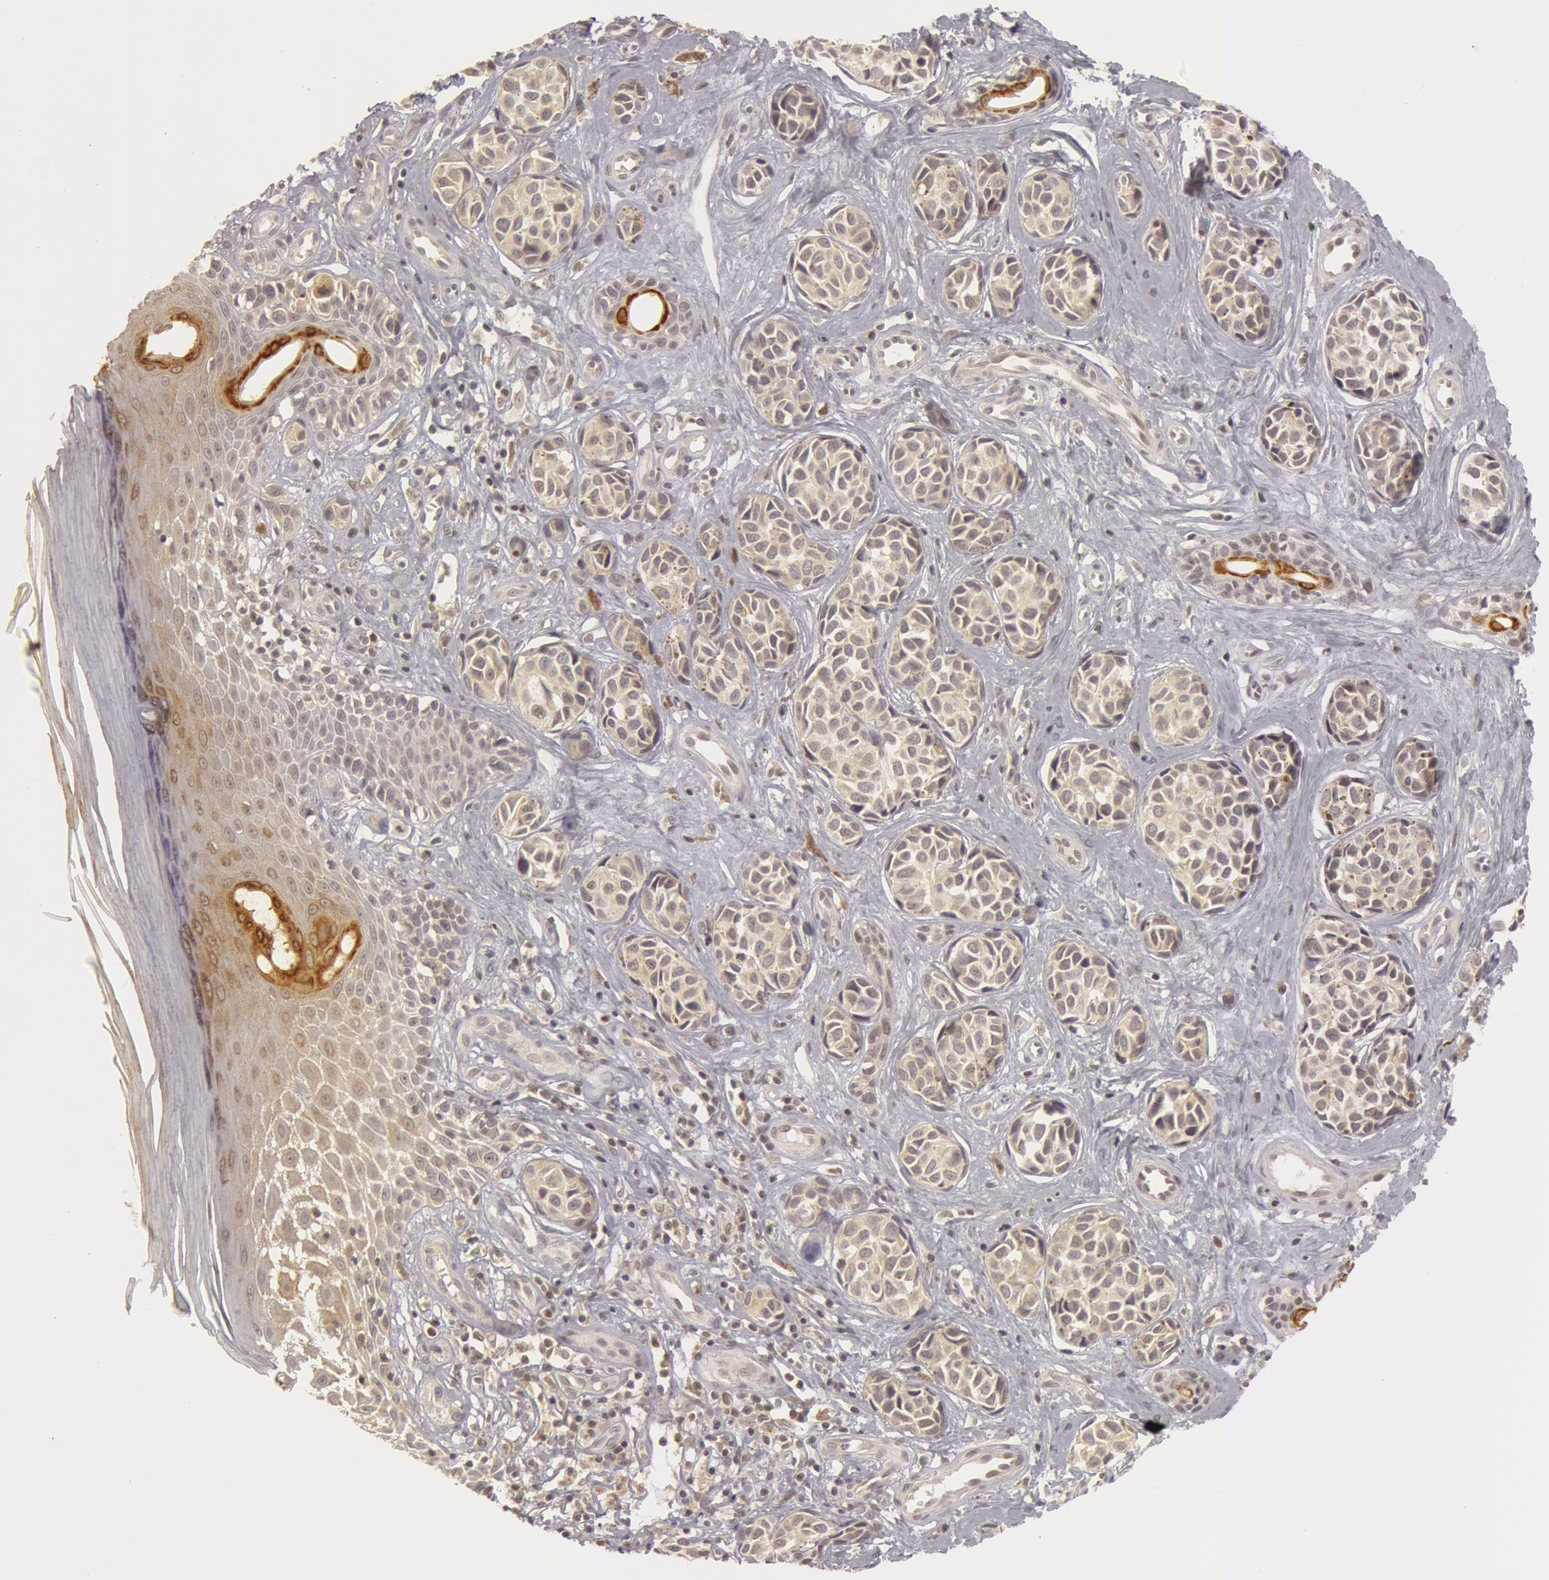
{"staining": {"intensity": "negative", "quantity": "none", "location": "none"}, "tissue": "melanoma", "cell_type": "Tumor cells", "image_type": "cancer", "snomed": [{"axis": "morphology", "description": "Malignant melanoma, NOS"}, {"axis": "topography", "description": "Skin"}], "caption": "The micrograph demonstrates no staining of tumor cells in malignant melanoma.", "gene": "OASL", "patient": {"sex": "male", "age": 79}}